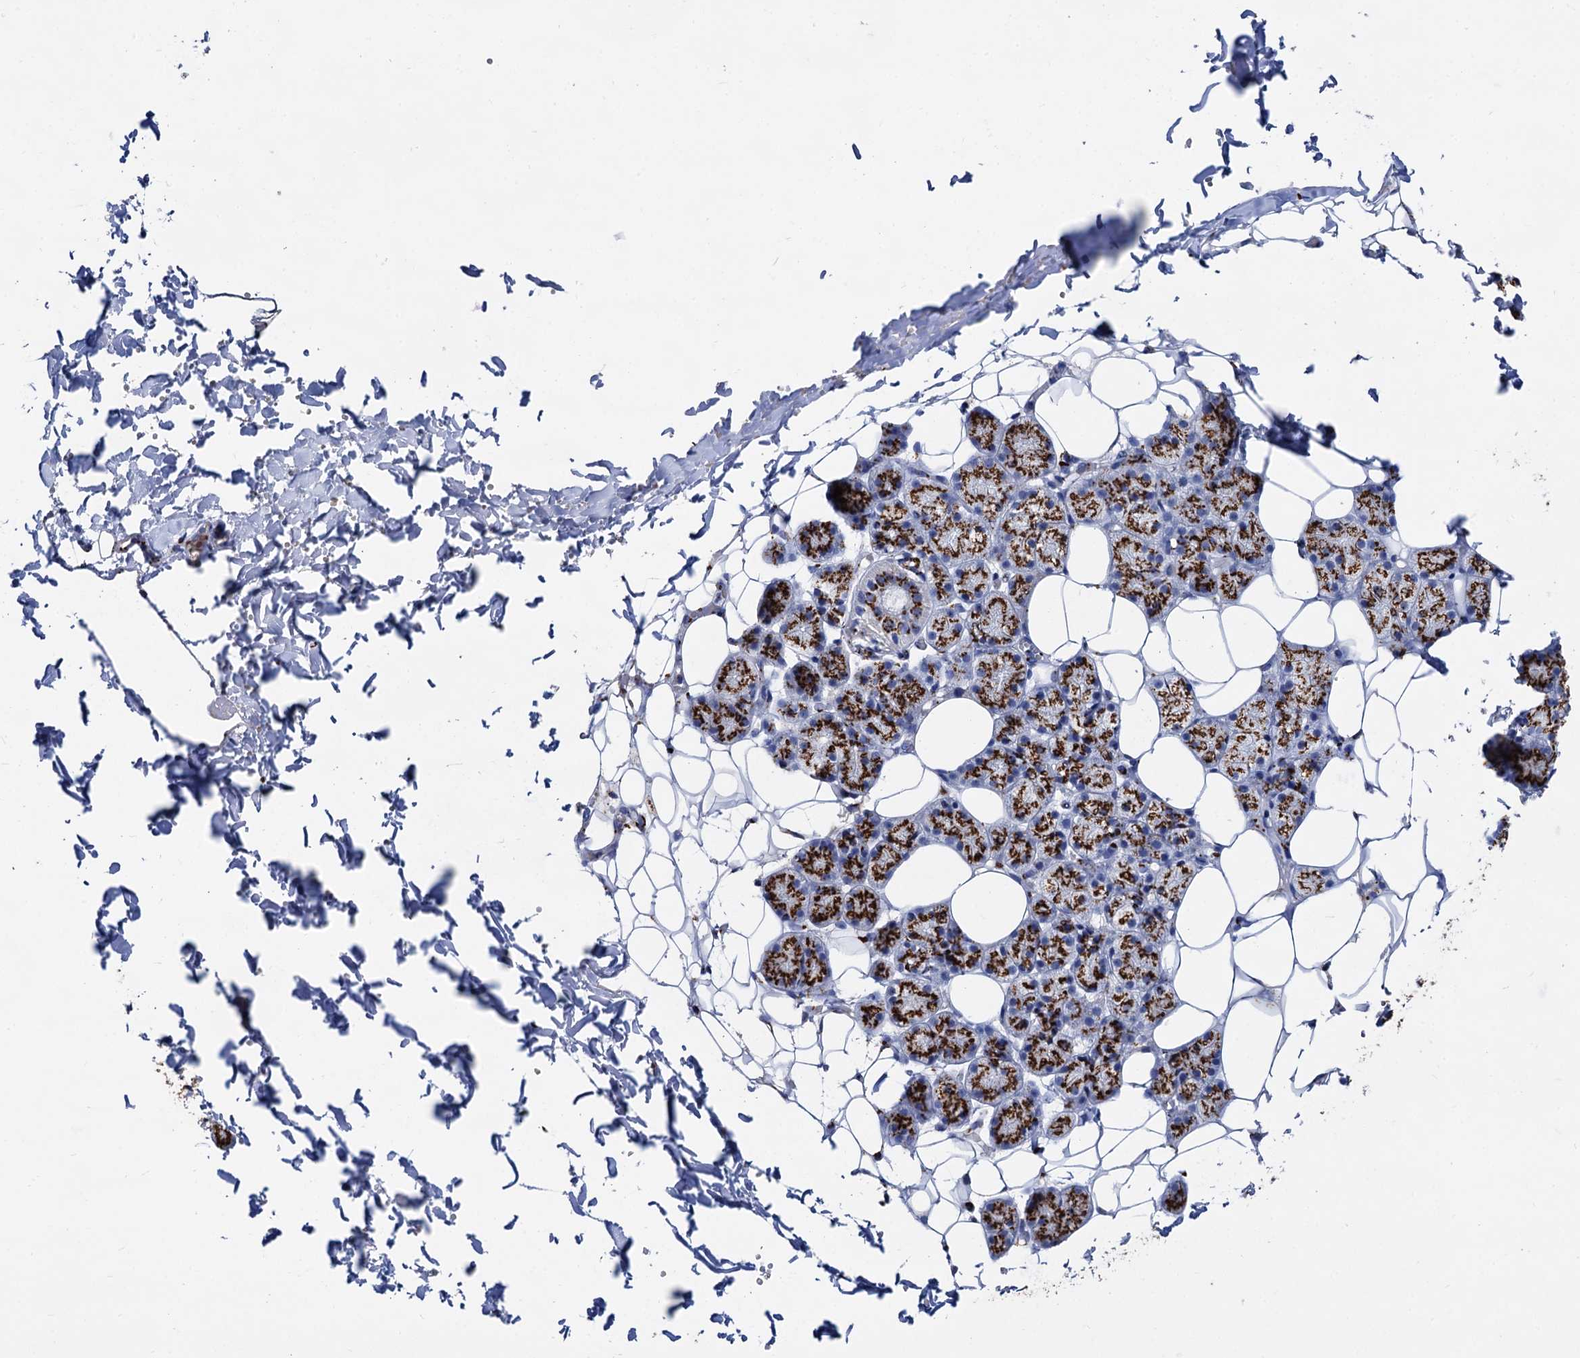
{"staining": {"intensity": "strong", "quantity": ">75%", "location": "cytoplasmic/membranous"}, "tissue": "salivary gland", "cell_type": "Glandular cells", "image_type": "normal", "snomed": [{"axis": "morphology", "description": "Normal tissue, NOS"}, {"axis": "topography", "description": "Salivary gland"}], "caption": "IHC (DAB) staining of normal human salivary gland exhibits strong cytoplasmic/membranous protein expression in about >75% of glandular cells.", "gene": "TM9SF3", "patient": {"sex": "female", "age": 33}}